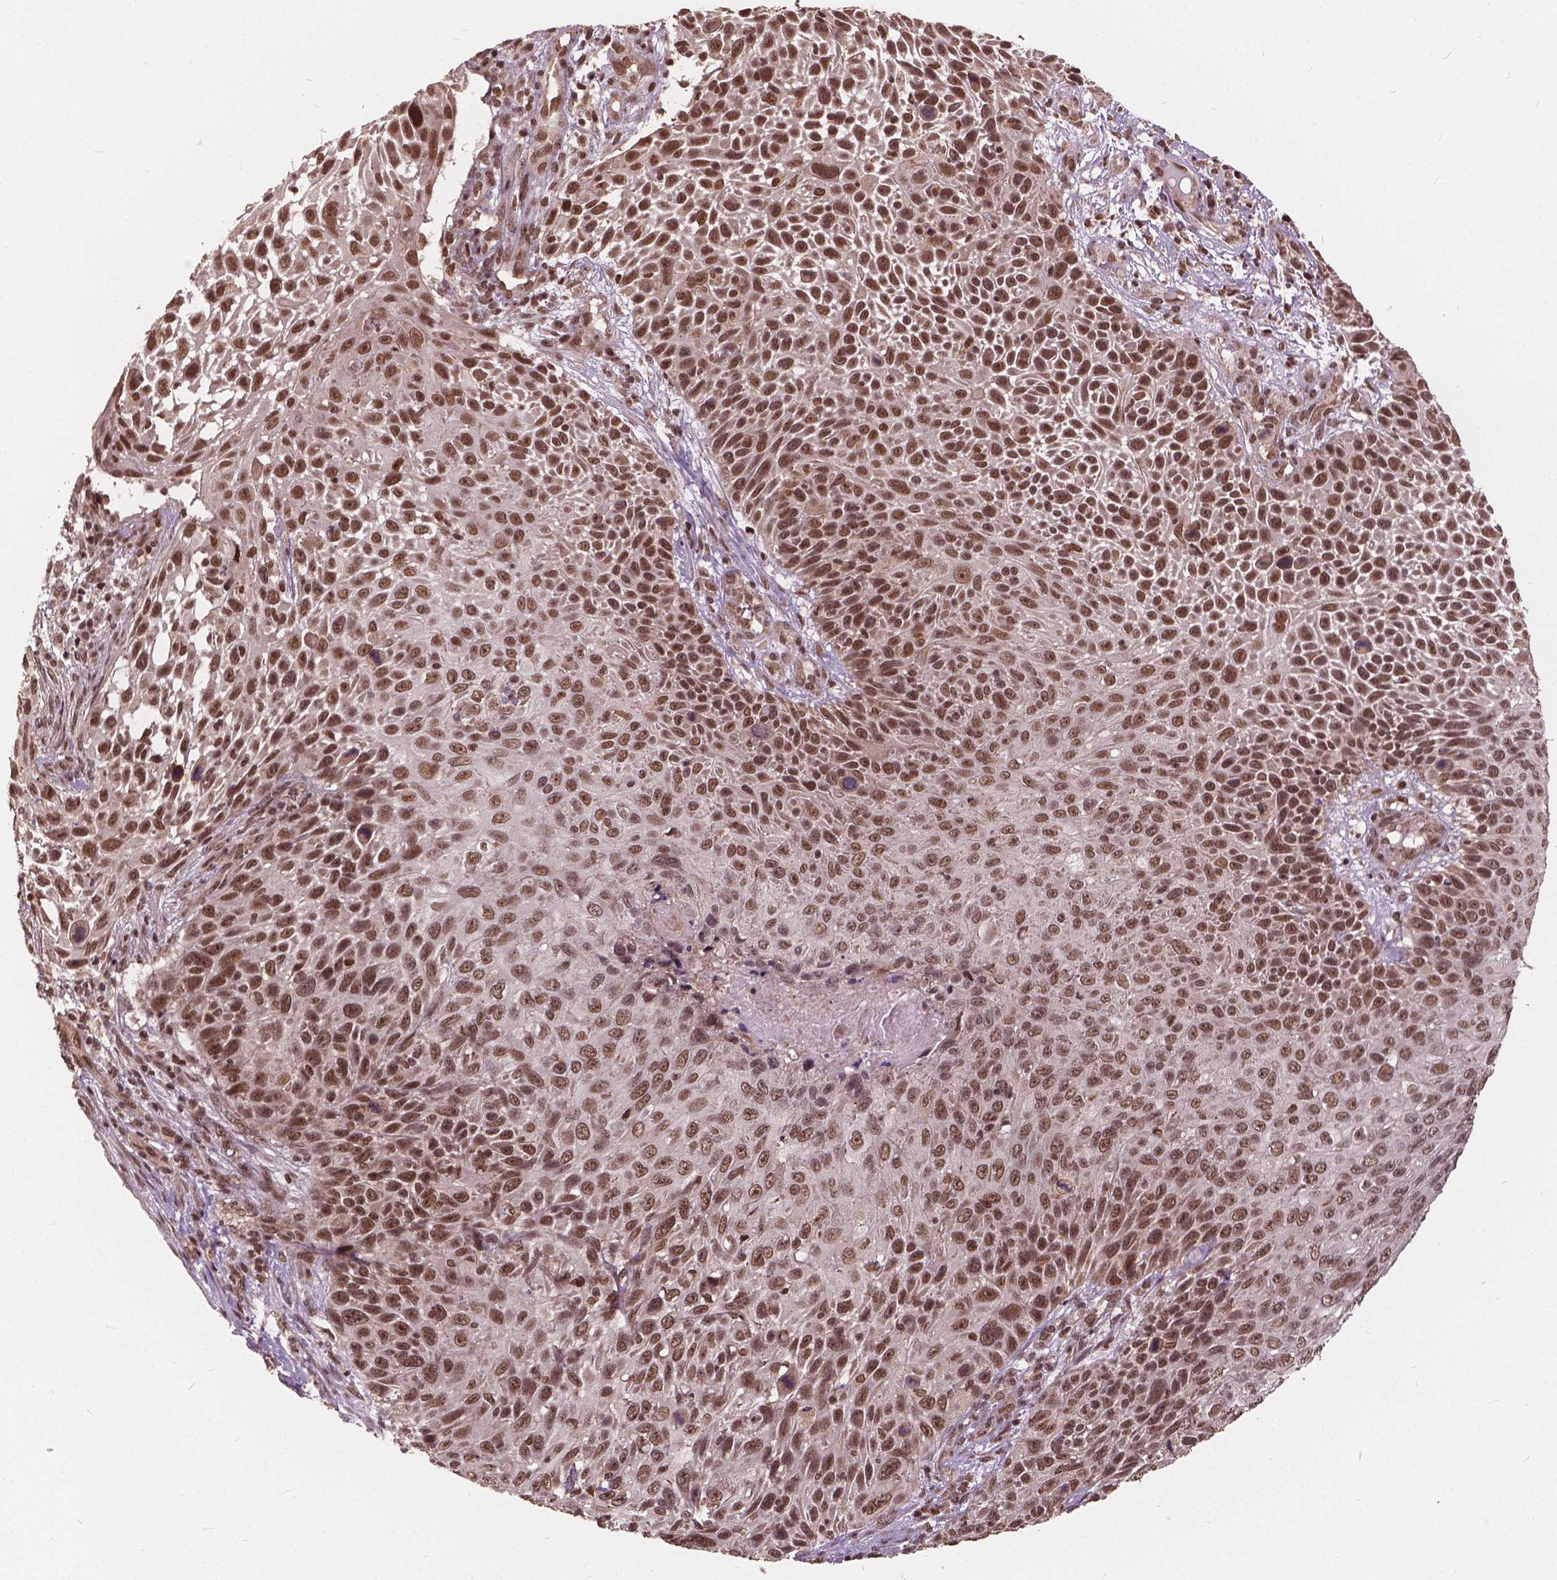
{"staining": {"intensity": "moderate", "quantity": ">75%", "location": "nuclear"}, "tissue": "skin cancer", "cell_type": "Tumor cells", "image_type": "cancer", "snomed": [{"axis": "morphology", "description": "Squamous cell carcinoma, NOS"}, {"axis": "topography", "description": "Skin"}], "caption": "Approximately >75% of tumor cells in human squamous cell carcinoma (skin) show moderate nuclear protein positivity as visualized by brown immunohistochemical staining.", "gene": "GPS2", "patient": {"sex": "male", "age": 92}}